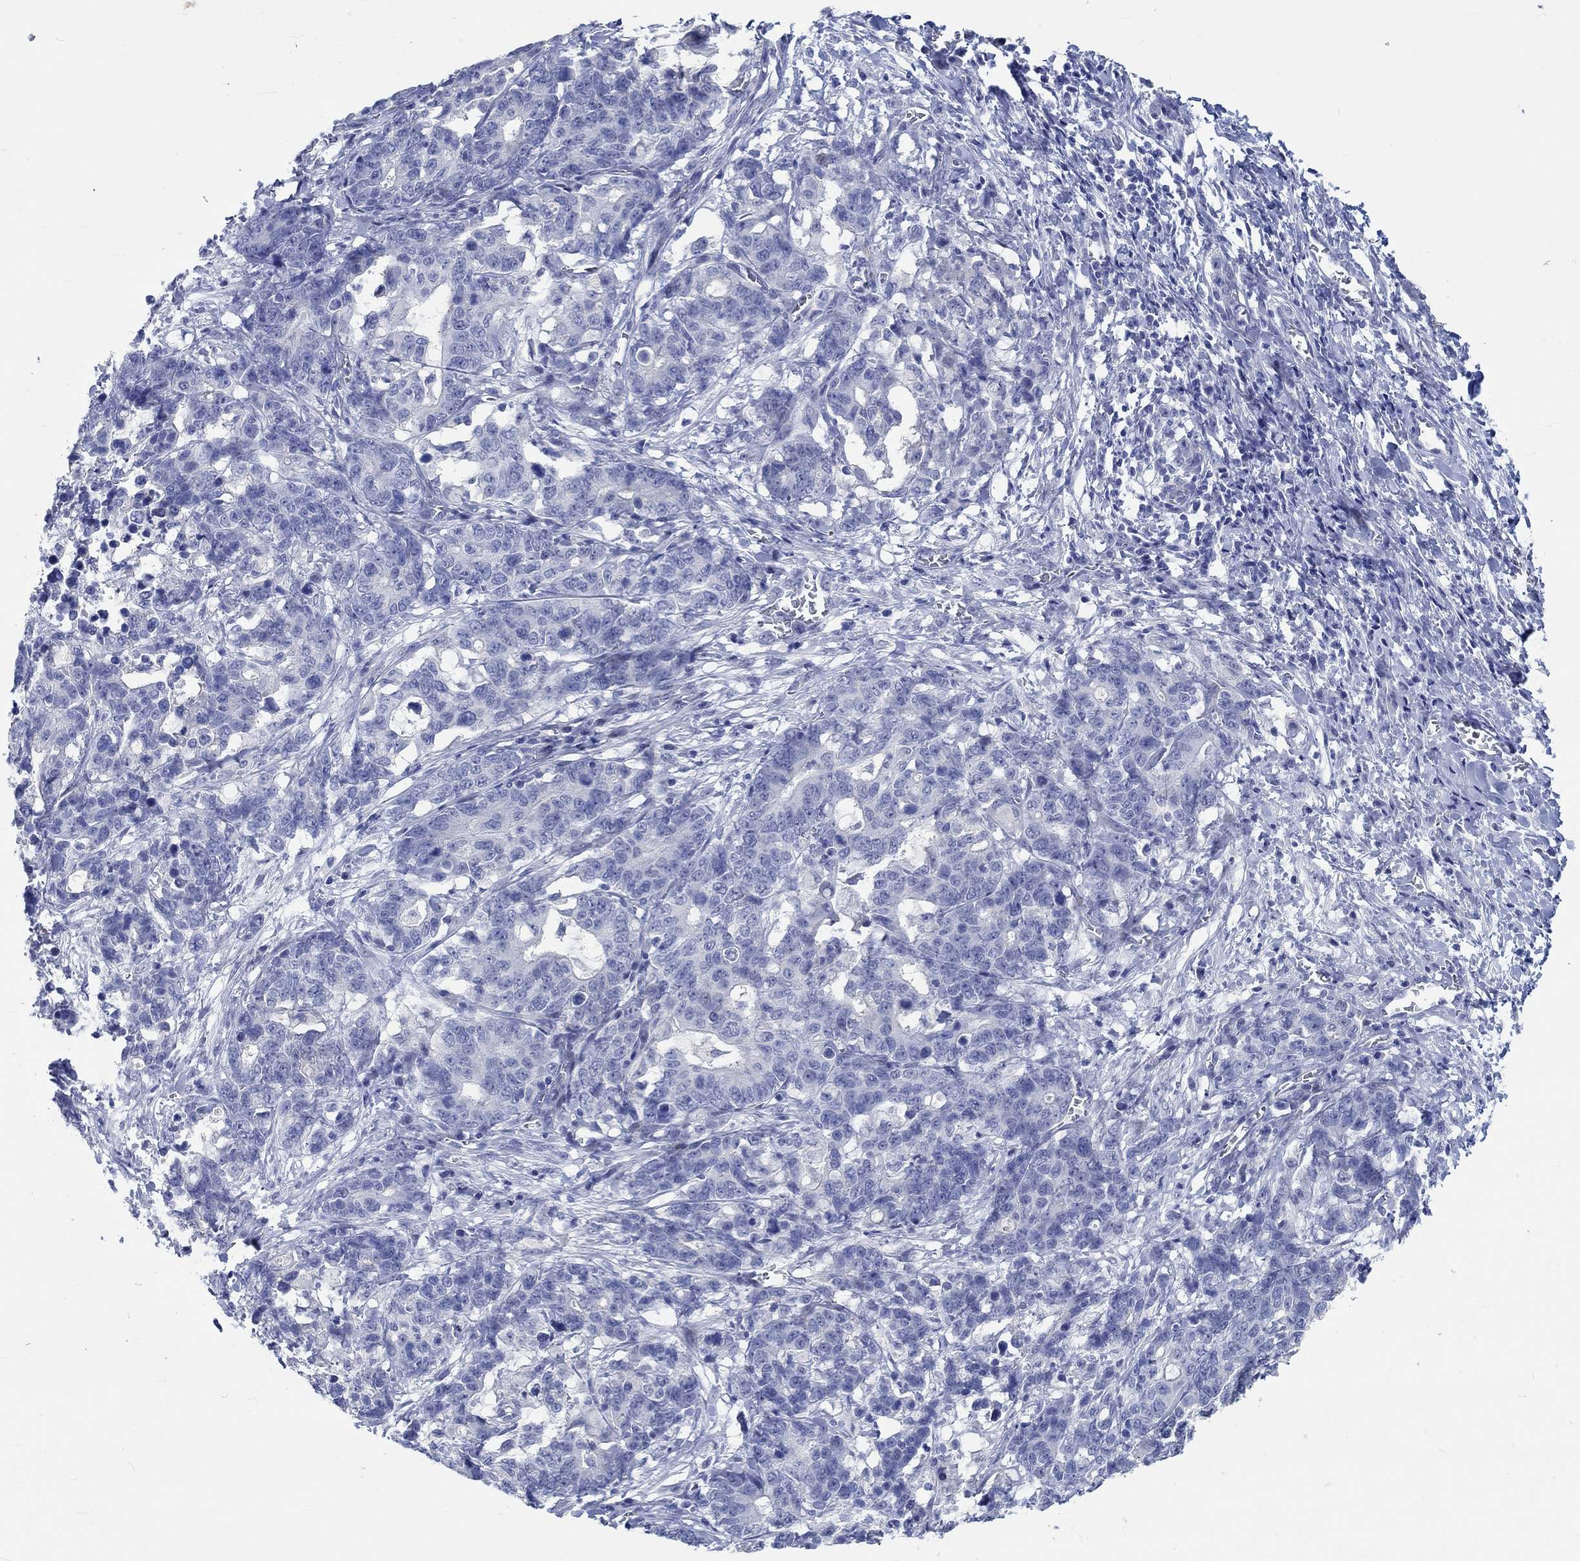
{"staining": {"intensity": "negative", "quantity": "none", "location": "none"}, "tissue": "stomach cancer", "cell_type": "Tumor cells", "image_type": "cancer", "snomed": [{"axis": "morphology", "description": "Normal tissue, NOS"}, {"axis": "morphology", "description": "Adenocarcinoma, NOS"}, {"axis": "topography", "description": "Stomach"}], "caption": "This is a photomicrograph of IHC staining of stomach cancer (adenocarcinoma), which shows no staining in tumor cells. (DAB immunohistochemistry (IHC) visualized using brightfield microscopy, high magnification).", "gene": "C4orf47", "patient": {"sex": "female", "age": 64}}